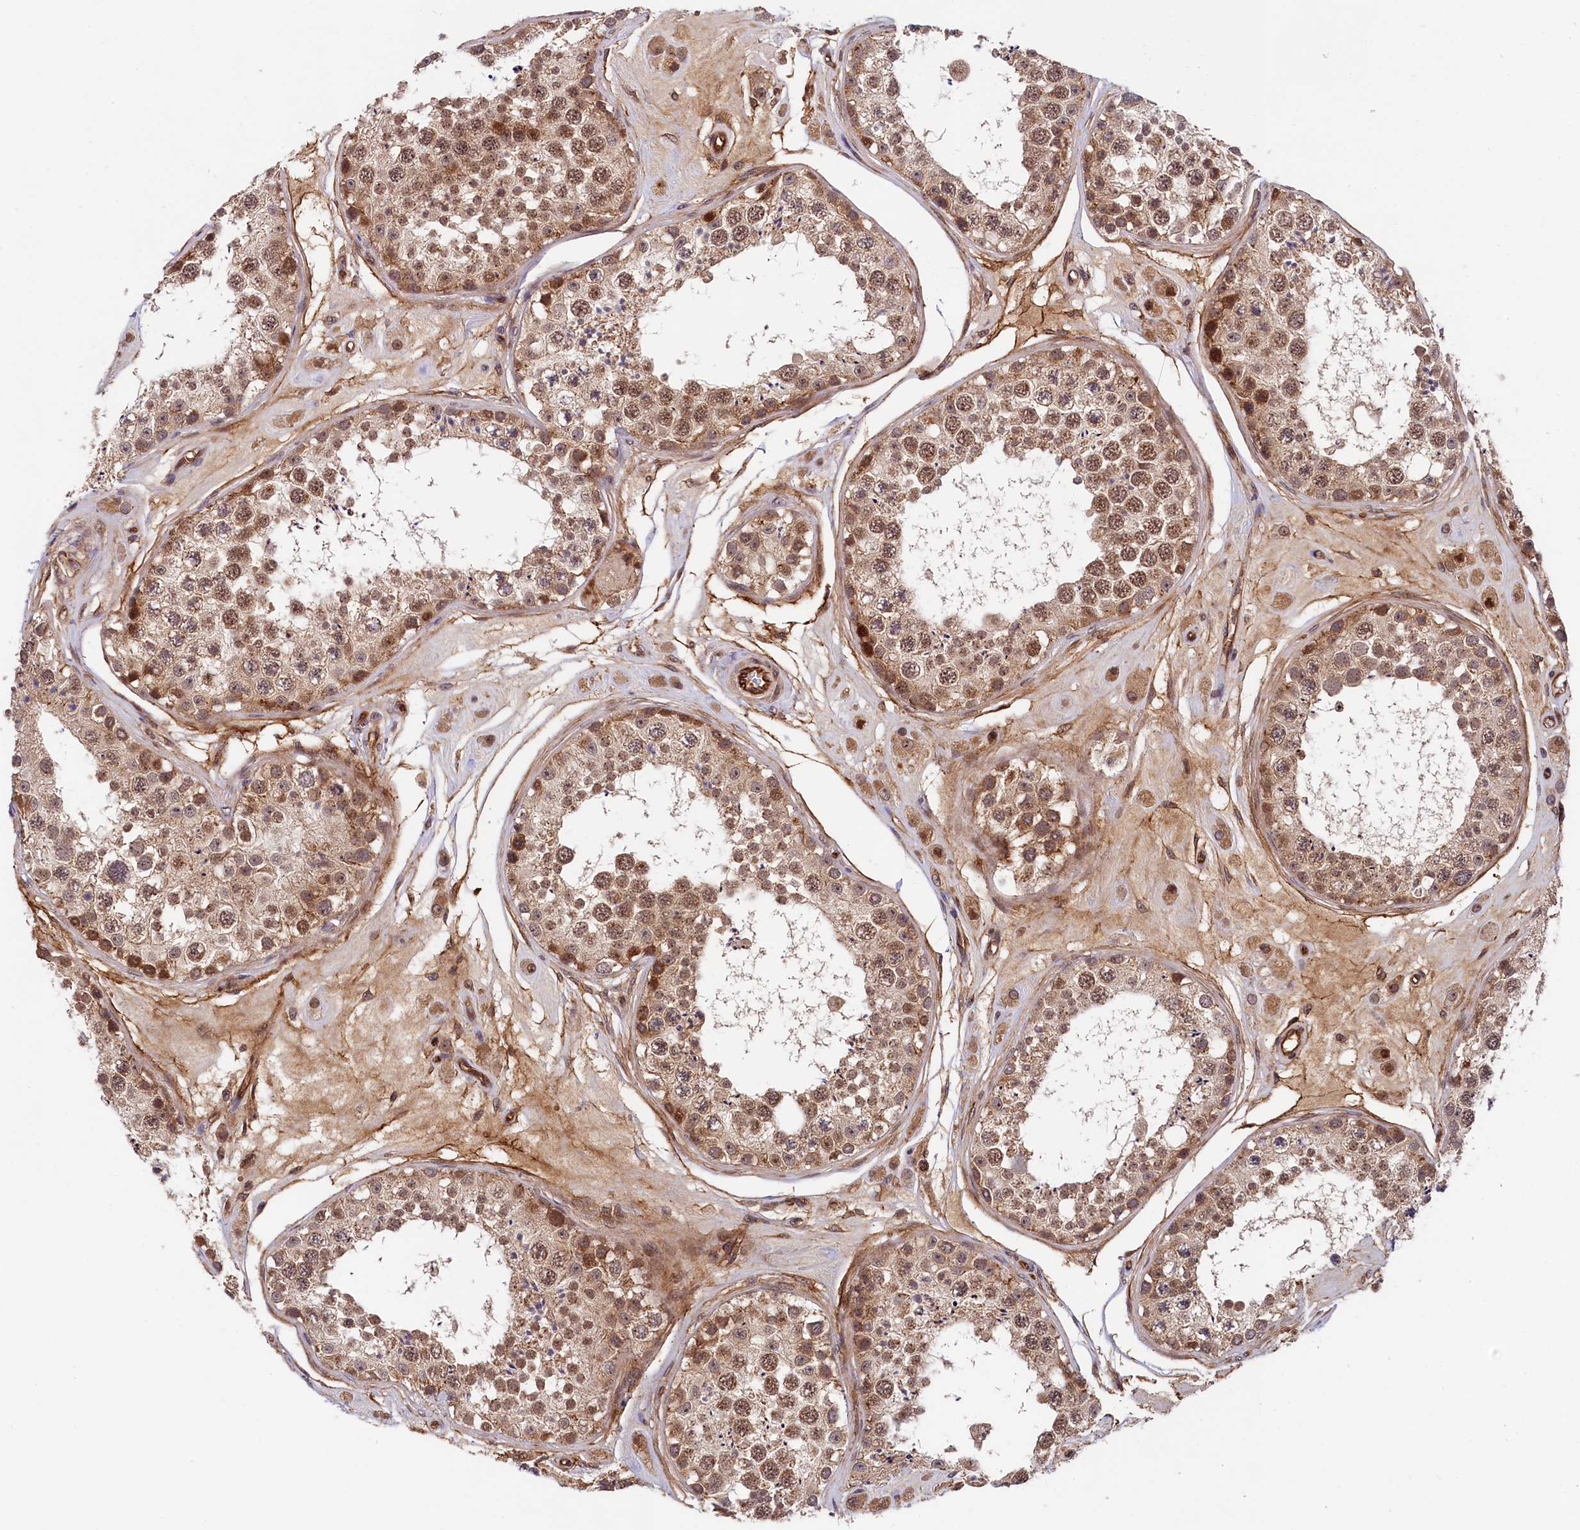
{"staining": {"intensity": "moderate", "quantity": ">75%", "location": "cytoplasmic/membranous,nuclear"}, "tissue": "testis", "cell_type": "Cells in seminiferous ducts", "image_type": "normal", "snomed": [{"axis": "morphology", "description": "Normal tissue, NOS"}, {"axis": "topography", "description": "Testis"}], "caption": "Approximately >75% of cells in seminiferous ducts in normal human testis exhibit moderate cytoplasmic/membranous,nuclear protein positivity as visualized by brown immunohistochemical staining.", "gene": "ARL14EP", "patient": {"sex": "male", "age": 25}}